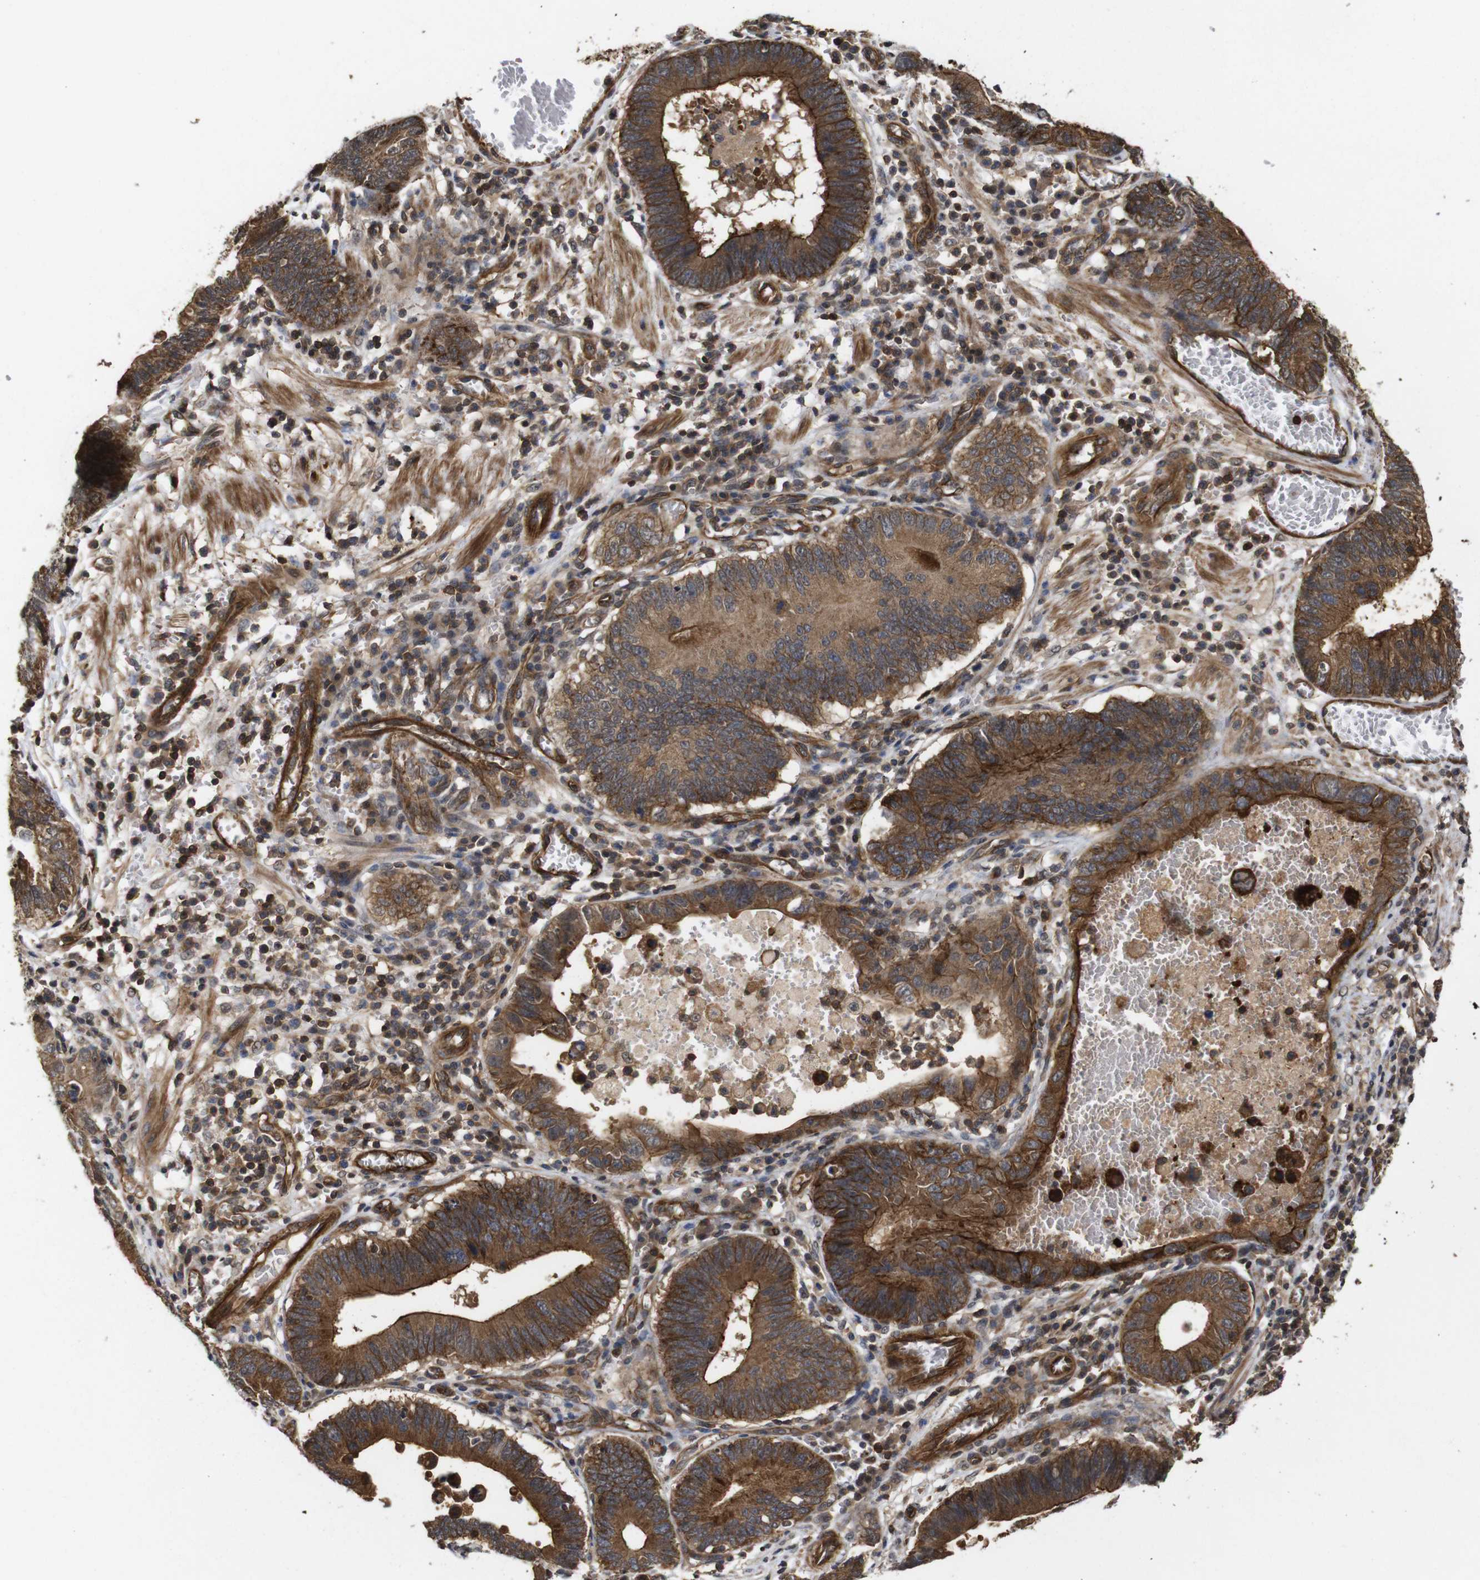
{"staining": {"intensity": "strong", "quantity": ">75%", "location": "cytoplasmic/membranous"}, "tissue": "stomach cancer", "cell_type": "Tumor cells", "image_type": "cancer", "snomed": [{"axis": "morphology", "description": "Adenocarcinoma, NOS"}, {"axis": "topography", "description": "Stomach"}, {"axis": "topography", "description": "Gastric cardia"}], "caption": "IHC photomicrograph of neoplastic tissue: human stomach adenocarcinoma stained using immunohistochemistry shows high levels of strong protein expression localized specifically in the cytoplasmic/membranous of tumor cells, appearing as a cytoplasmic/membranous brown color.", "gene": "NANOS1", "patient": {"sex": "male", "age": 59}}